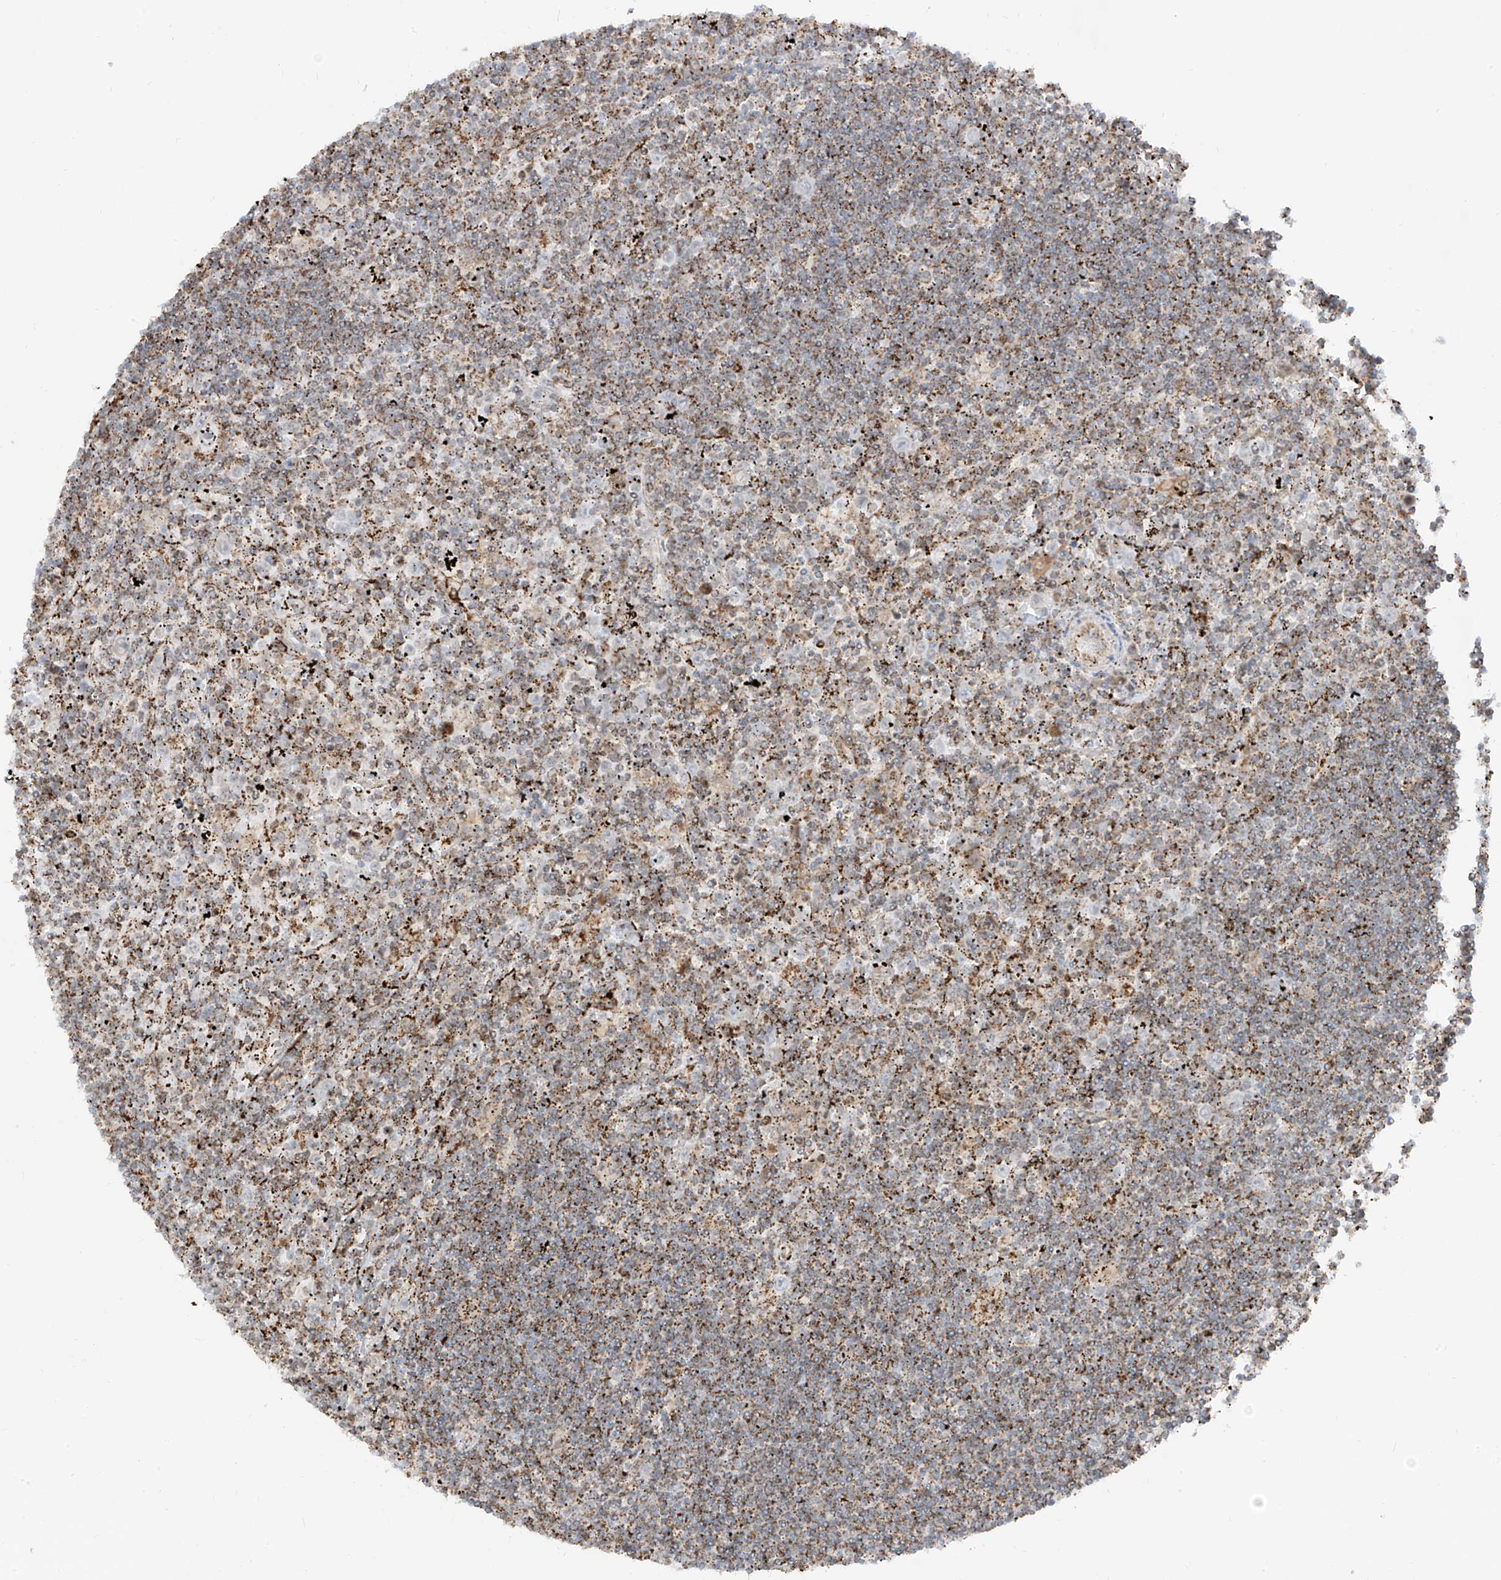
{"staining": {"intensity": "moderate", "quantity": "25%-75%", "location": "cytoplasmic/membranous"}, "tissue": "lymphoma", "cell_type": "Tumor cells", "image_type": "cancer", "snomed": [{"axis": "morphology", "description": "Malignant lymphoma, non-Hodgkin's type, Low grade"}, {"axis": "topography", "description": "Spleen"}], "caption": "Protein staining by IHC exhibits moderate cytoplasmic/membranous expression in approximately 25%-75% of tumor cells in low-grade malignant lymphoma, non-Hodgkin's type.", "gene": "ETHE1", "patient": {"sex": "male", "age": 76}}